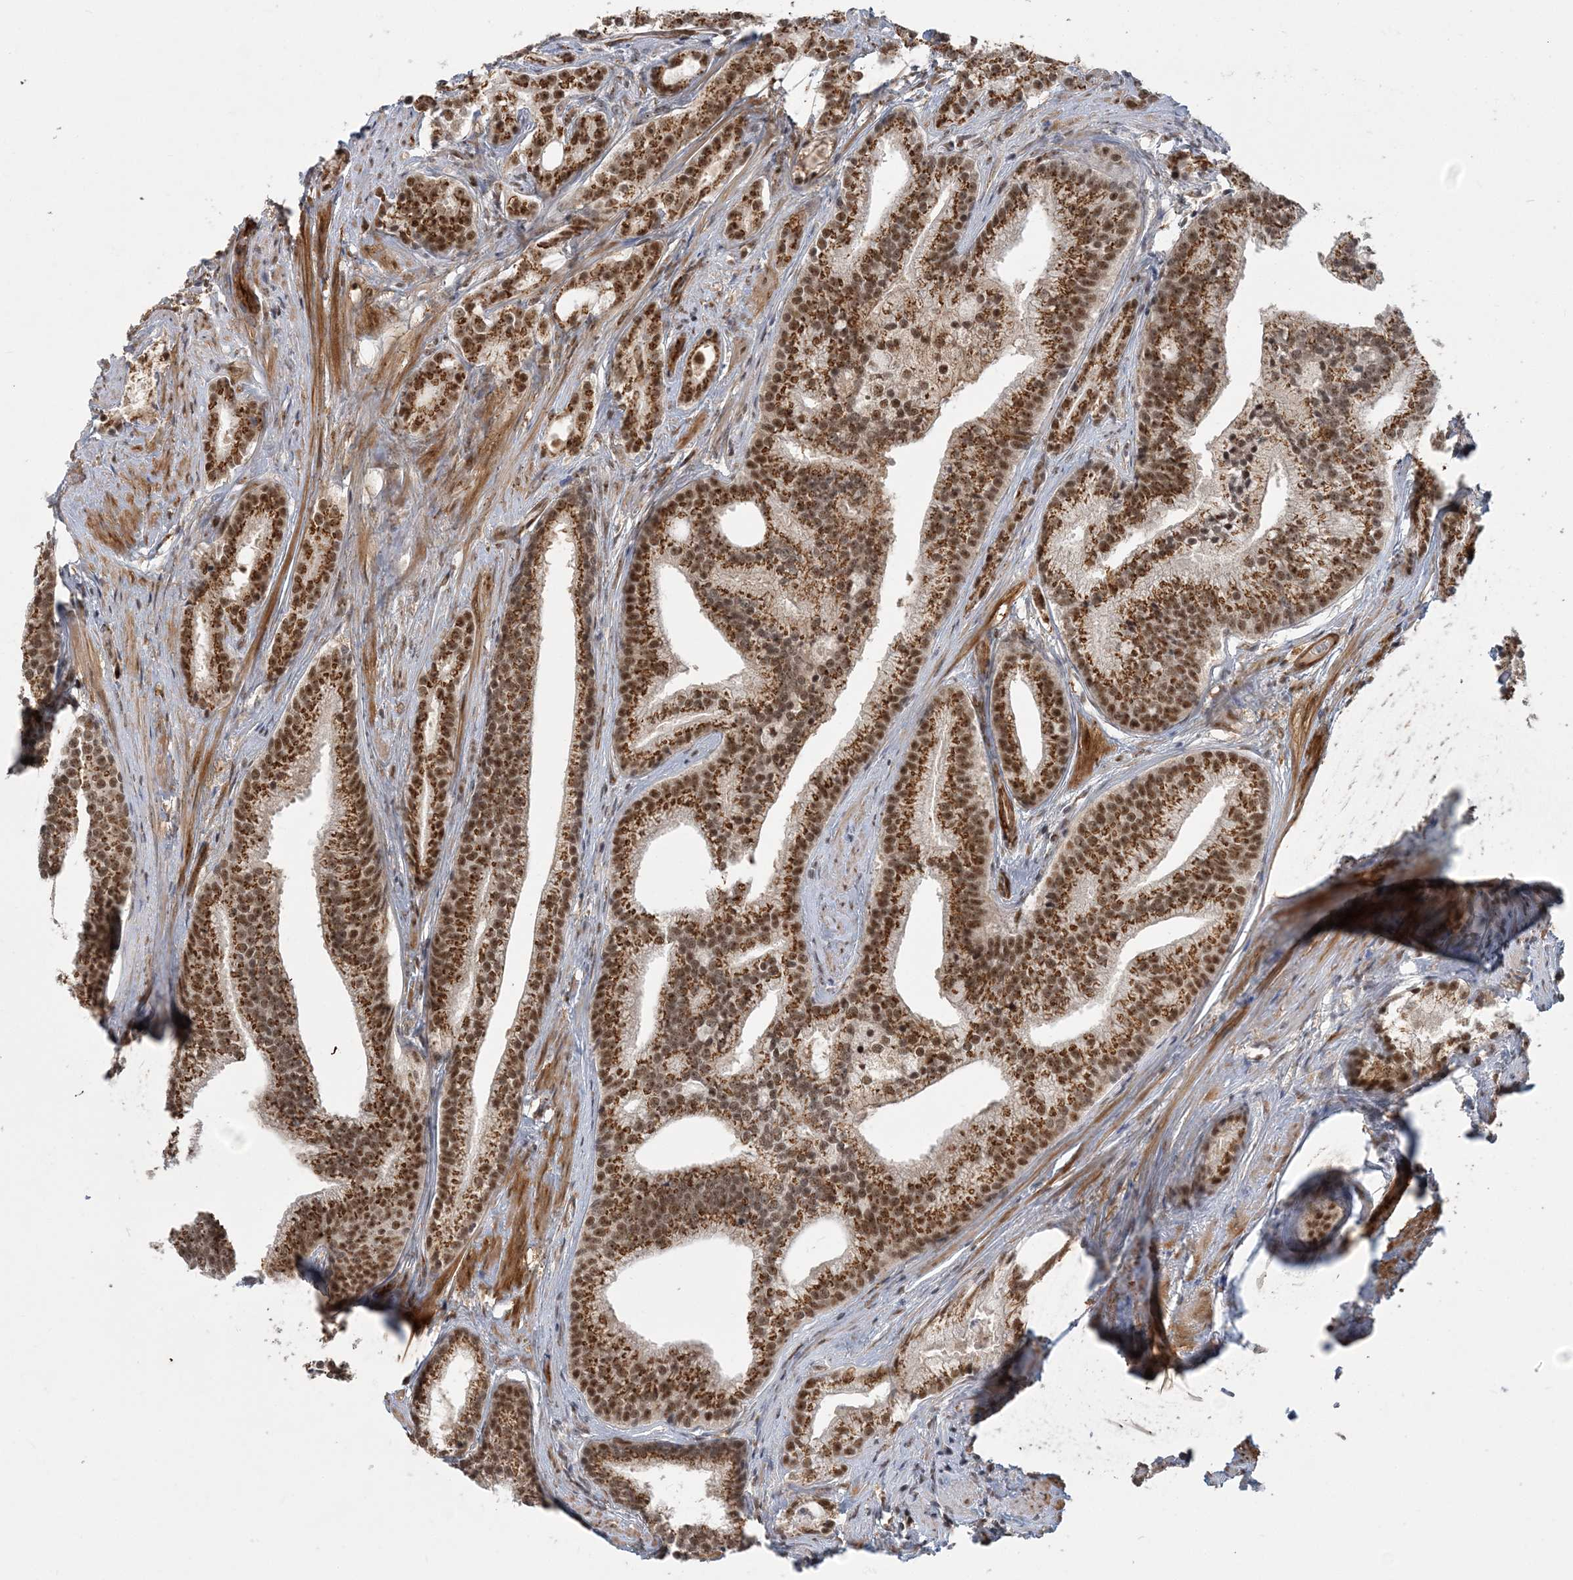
{"staining": {"intensity": "strong", "quantity": ">75%", "location": "cytoplasmic/membranous,nuclear"}, "tissue": "prostate cancer", "cell_type": "Tumor cells", "image_type": "cancer", "snomed": [{"axis": "morphology", "description": "Adenocarcinoma, Low grade"}, {"axis": "topography", "description": "Prostate"}], "caption": "A brown stain highlights strong cytoplasmic/membranous and nuclear expression of a protein in human prostate cancer (adenocarcinoma (low-grade)) tumor cells.", "gene": "PLRG1", "patient": {"sex": "male", "age": 71}}